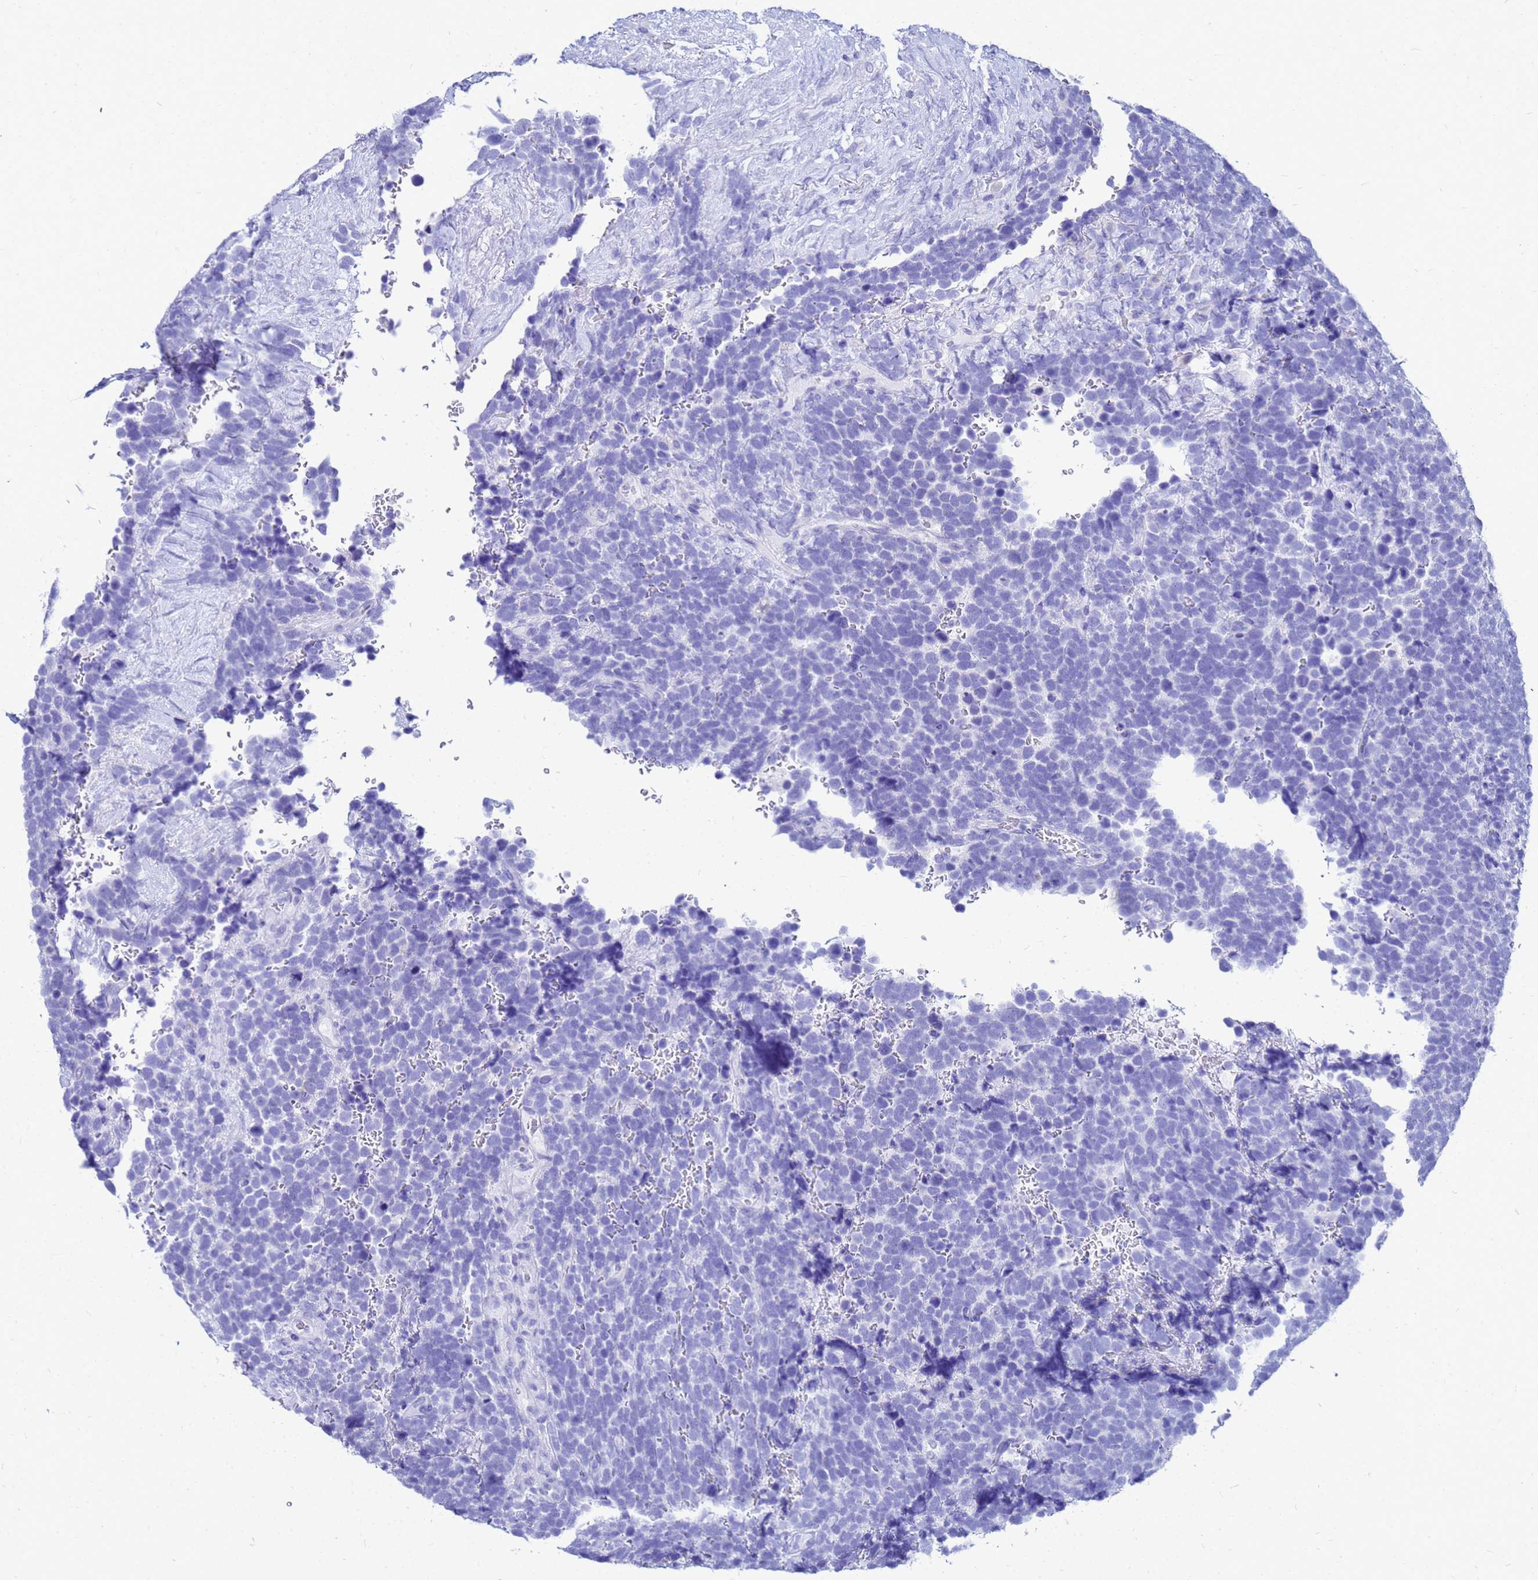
{"staining": {"intensity": "negative", "quantity": "none", "location": "none"}, "tissue": "urothelial cancer", "cell_type": "Tumor cells", "image_type": "cancer", "snomed": [{"axis": "morphology", "description": "Urothelial carcinoma, High grade"}, {"axis": "topography", "description": "Urinary bladder"}], "caption": "A high-resolution histopathology image shows IHC staining of urothelial cancer, which reveals no significant staining in tumor cells.", "gene": "CKB", "patient": {"sex": "female", "age": 82}}